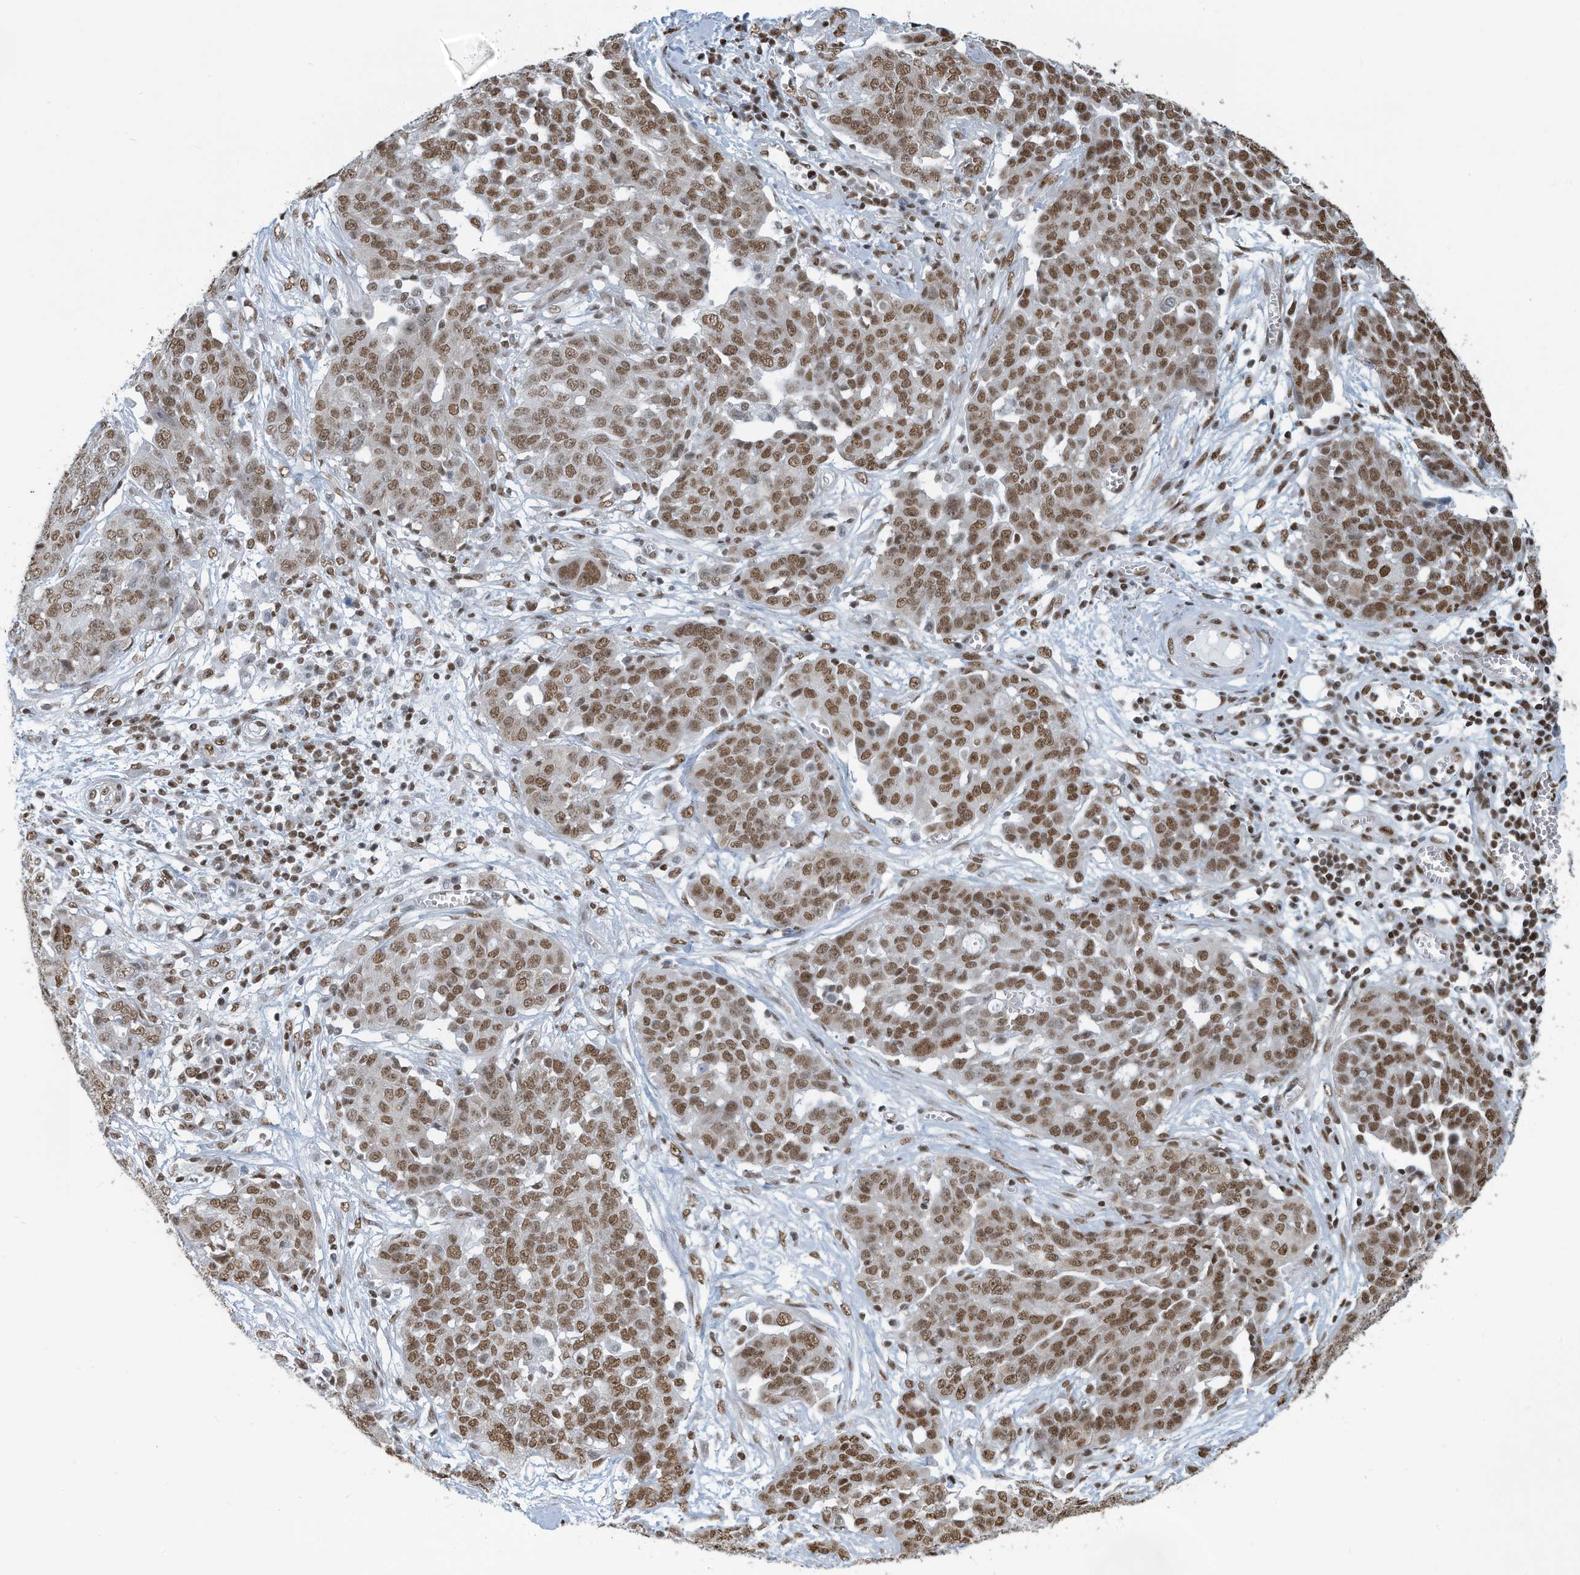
{"staining": {"intensity": "moderate", "quantity": ">75%", "location": "nuclear"}, "tissue": "ovarian cancer", "cell_type": "Tumor cells", "image_type": "cancer", "snomed": [{"axis": "morphology", "description": "Cystadenocarcinoma, serous, NOS"}, {"axis": "topography", "description": "Soft tissue"}, {"axis": "topography", "description": "Ovary"}], "caption": "Ovarian cancer (serous cystadenocarcinoma) stained with a protein marker shows moderate staining in tumor cells.", "gene": "SARNP", "patient": {"sex": "female", "age": 57}}